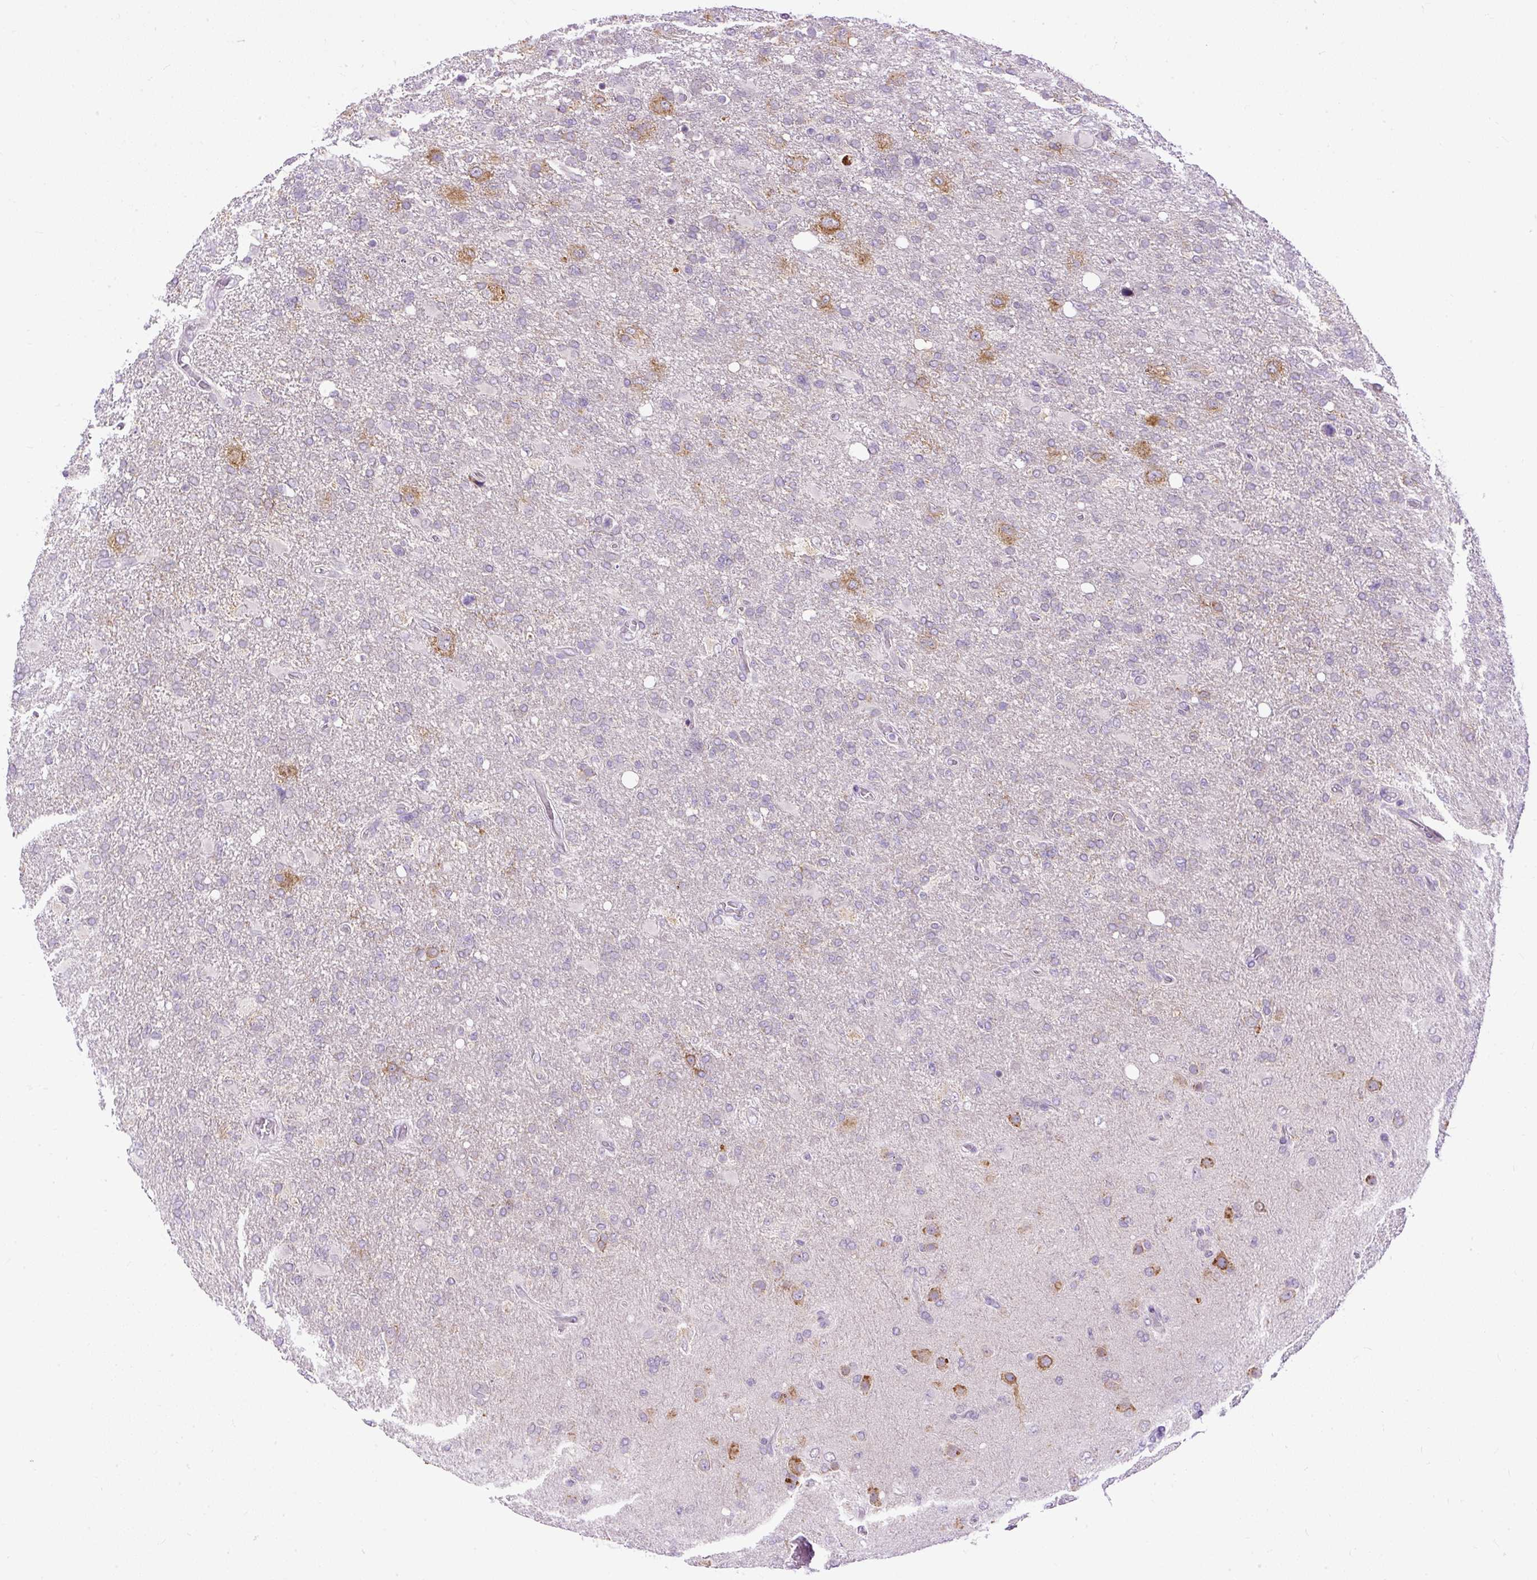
{"staining": {"intensity": "moderate", "quantity": "<25%", "location": "cytoplasmic/membranous"}, "tissue": "glioma", "cell_type": "Tumor cells", "image_type": "cancer", "snomed": [{"axis": "morphology", "description": "Glioma, malignant, High grade"}, {"axis": "topography", "description": "Brain"}], "caption": "A photomicrograph of human malignant glioma (high-grade) stained for a protein displays moderate cytoplasmic/membranous brown staining in tumor cells. The protein of interest is stained brown, and the nuclei are stained in blue (DAB (3,3'-diaminobenzidine) IHC with brightfield microscopy, high magnification).", "gene": "FMC1", "patient": {"sex": "male", "age": 61}}